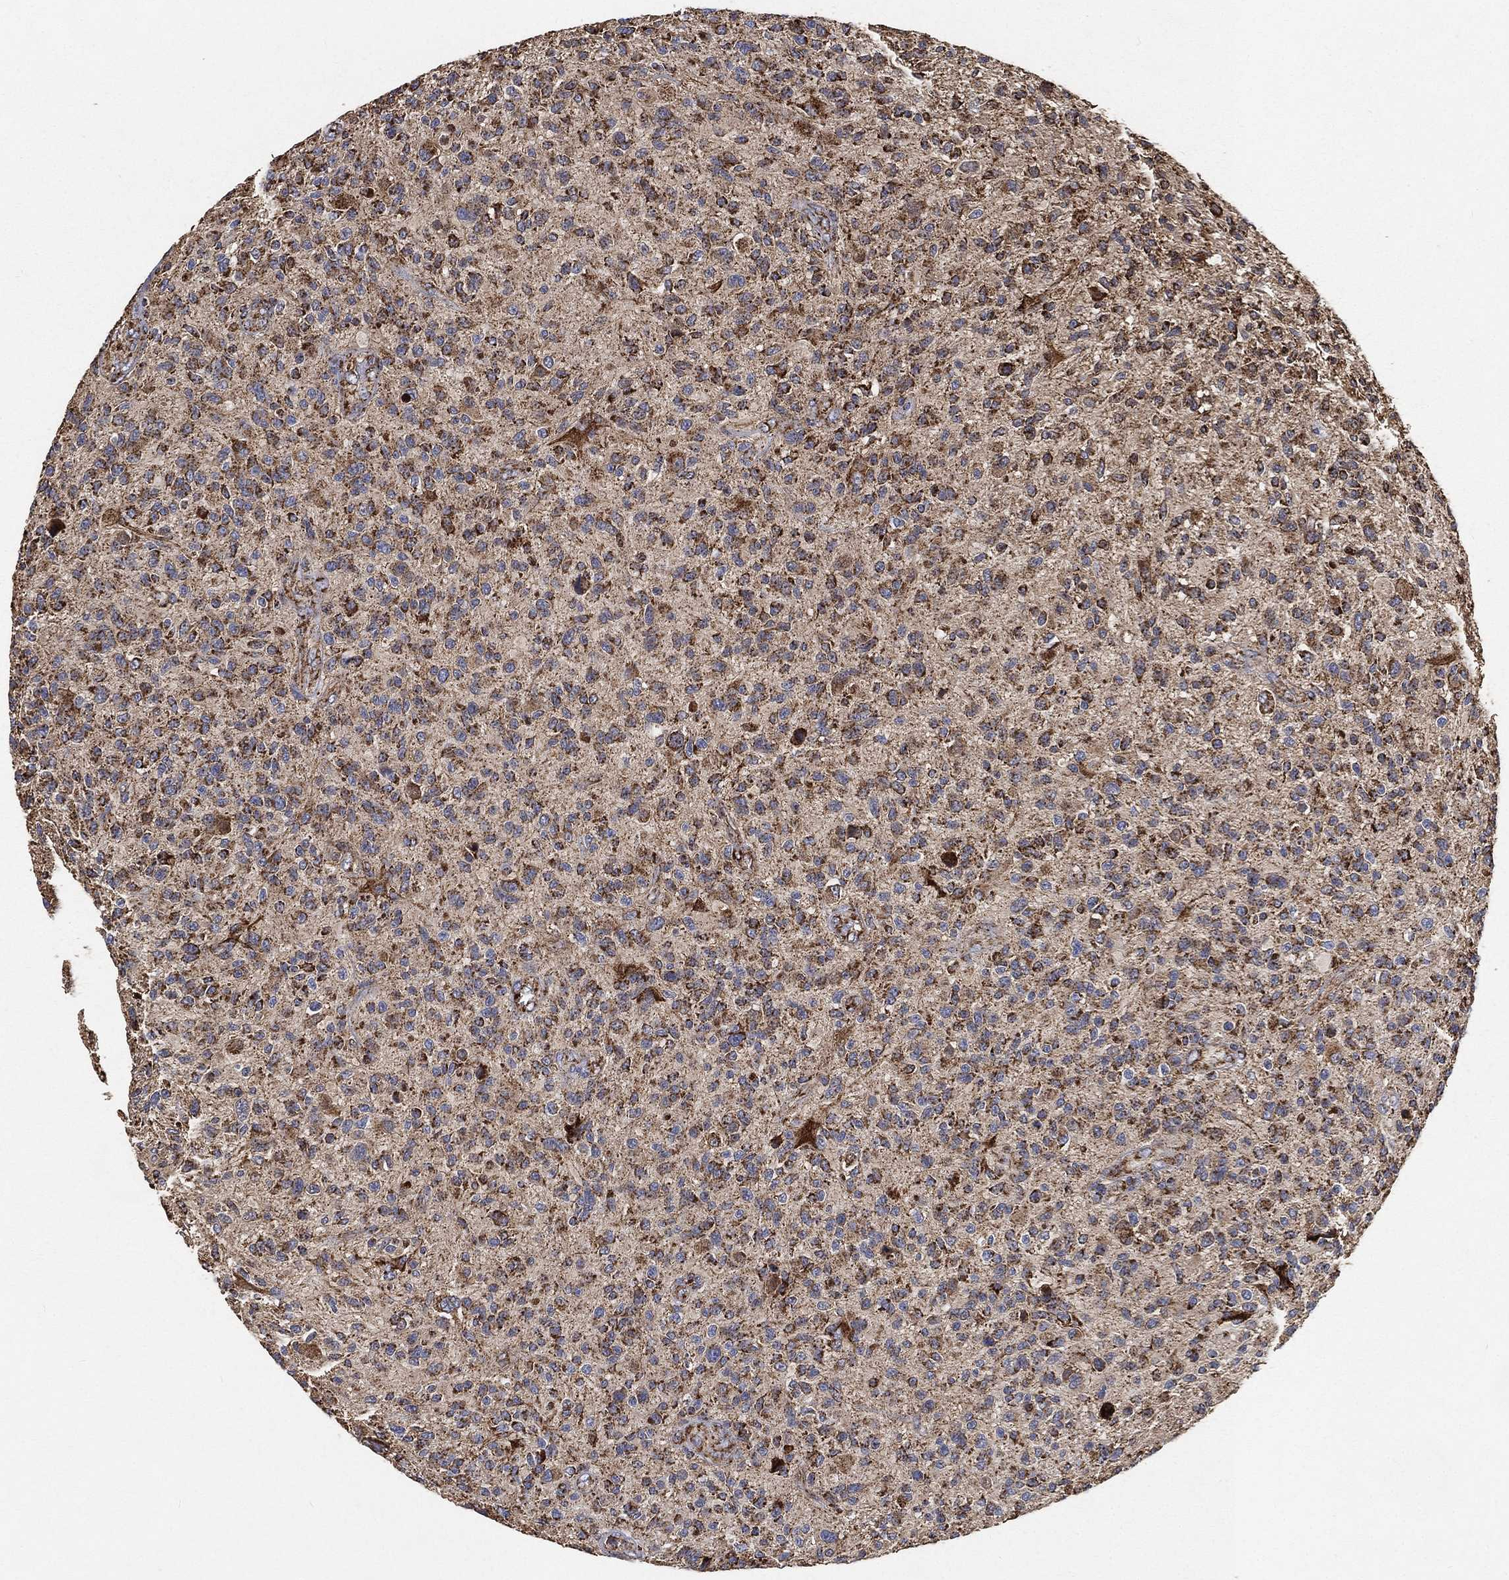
{"staining": {"intensity": "strong", "quantity": ">75%", "location": "cytoplasmic/membranous"}, "tissue": "glioma", "cell_type": "Tumor cells", "image_type": "cancer", "snomed": [{"axis": "morphology", "description": "Glioma, malignant, High grade"}, {"axis": "topography", "description": "Brain"}], "caption": "Malignant high-grade glioma stained with immunohistochemistry (IHC) shows strong cytoplasmic/membranous staining in about >75% of tumor cells.", "gene": "SLC38A7", "patient": {"sex": "male", "age": 47}}